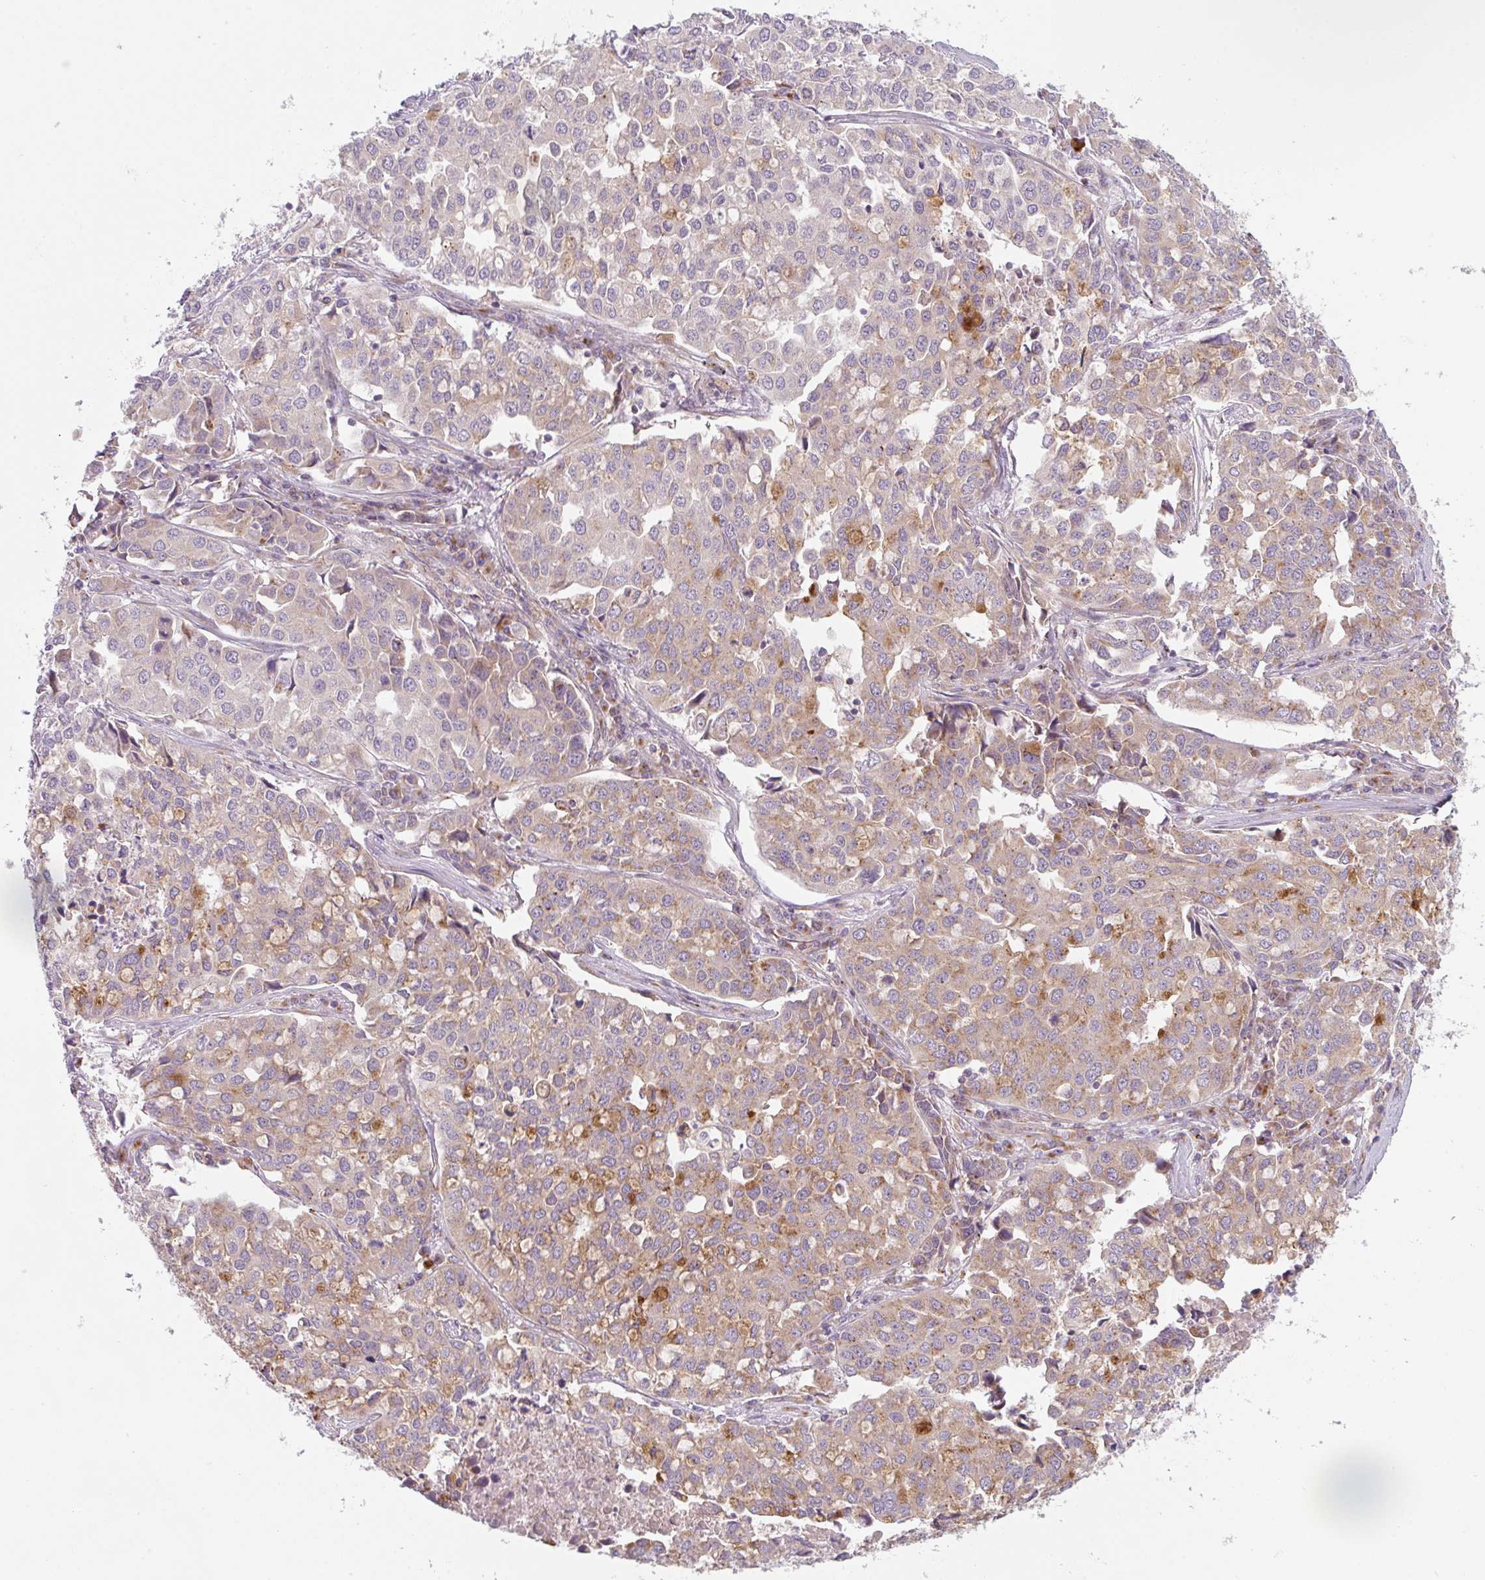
{"staining": {"intensity": "moderate", "quantity": "25%-75%", "location": "cytoplasmic/membranous"}, "tissue": "lung cancer", "cell_type": "Tumor cells", "image_type": "cancer", "snomed": [{"axis": "morphology", "description": "Adenocarcinoma, NOS"}, {"axis": "morphology", "description": "Adenocarcinoma, metastatic, NOS"}, {"axis": "topography", "description": "Lymph node"}, {"axis": "topography", "description": "Lung"}], "caption": "Protein expression by IHC demonstrates moderate cytoplasmic/membranous staining in about 25%-75% of tumor cells in lung adenocarcinoma.", "gene": "GVQW3", "patient": {"sex": "female", "age": 65}}